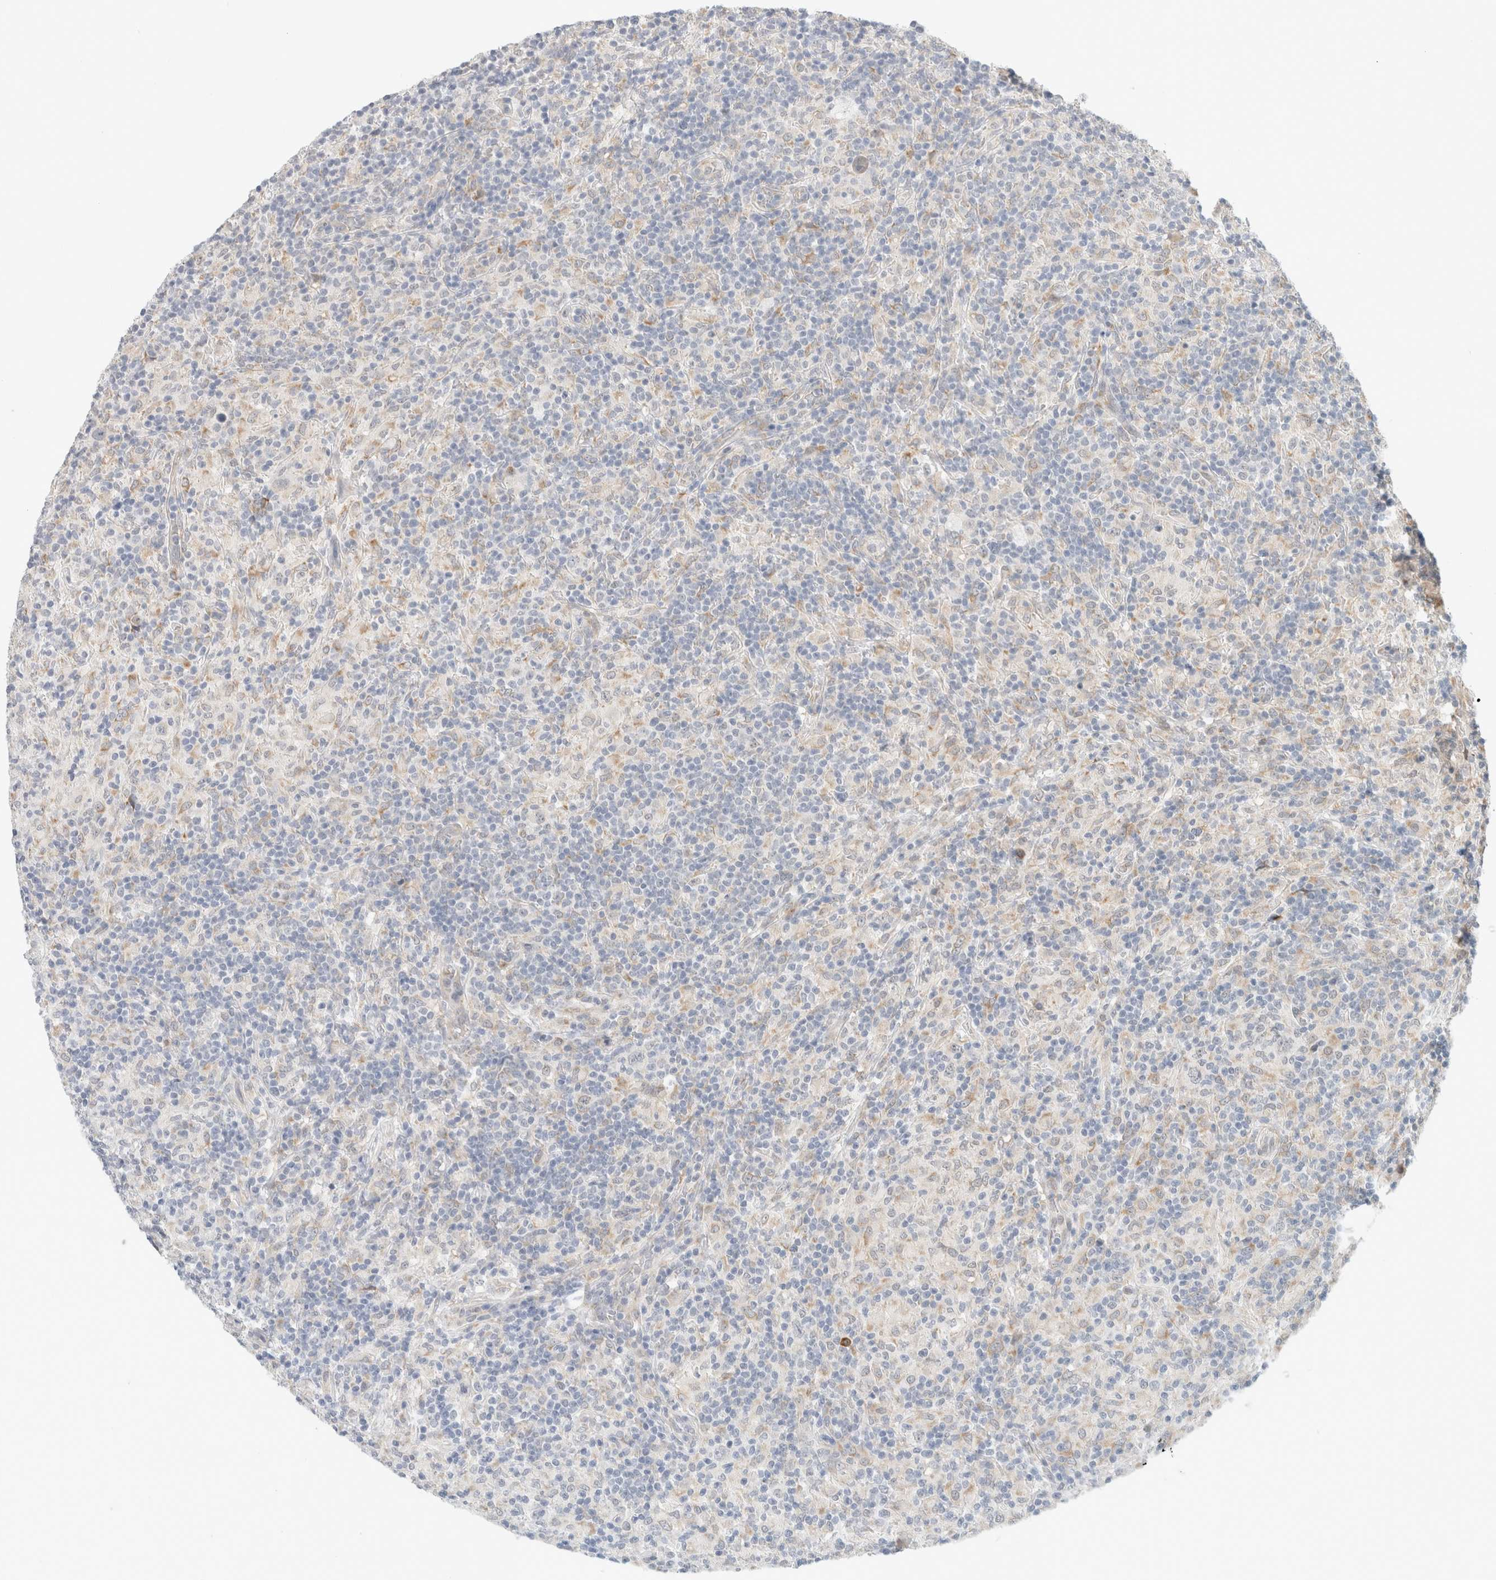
{"staining": {"intensity": "negative", "quantity": "none", "location": "none"}, "tissue": "lymphoma", "cell_type": "Tumor cells", "image_type": "cancer", "snomed": [{"axis": "morphology", "description": "Hodgkin's disease, NOS"}, {"axis": "topography", "description": "Lymph node"}], "caption": "Tumor cells show no significant staining in lymphoma. Nuclei are stained in blue.", "gene": "HDLBP", "patient": {"sex": "male", "age": 70}}